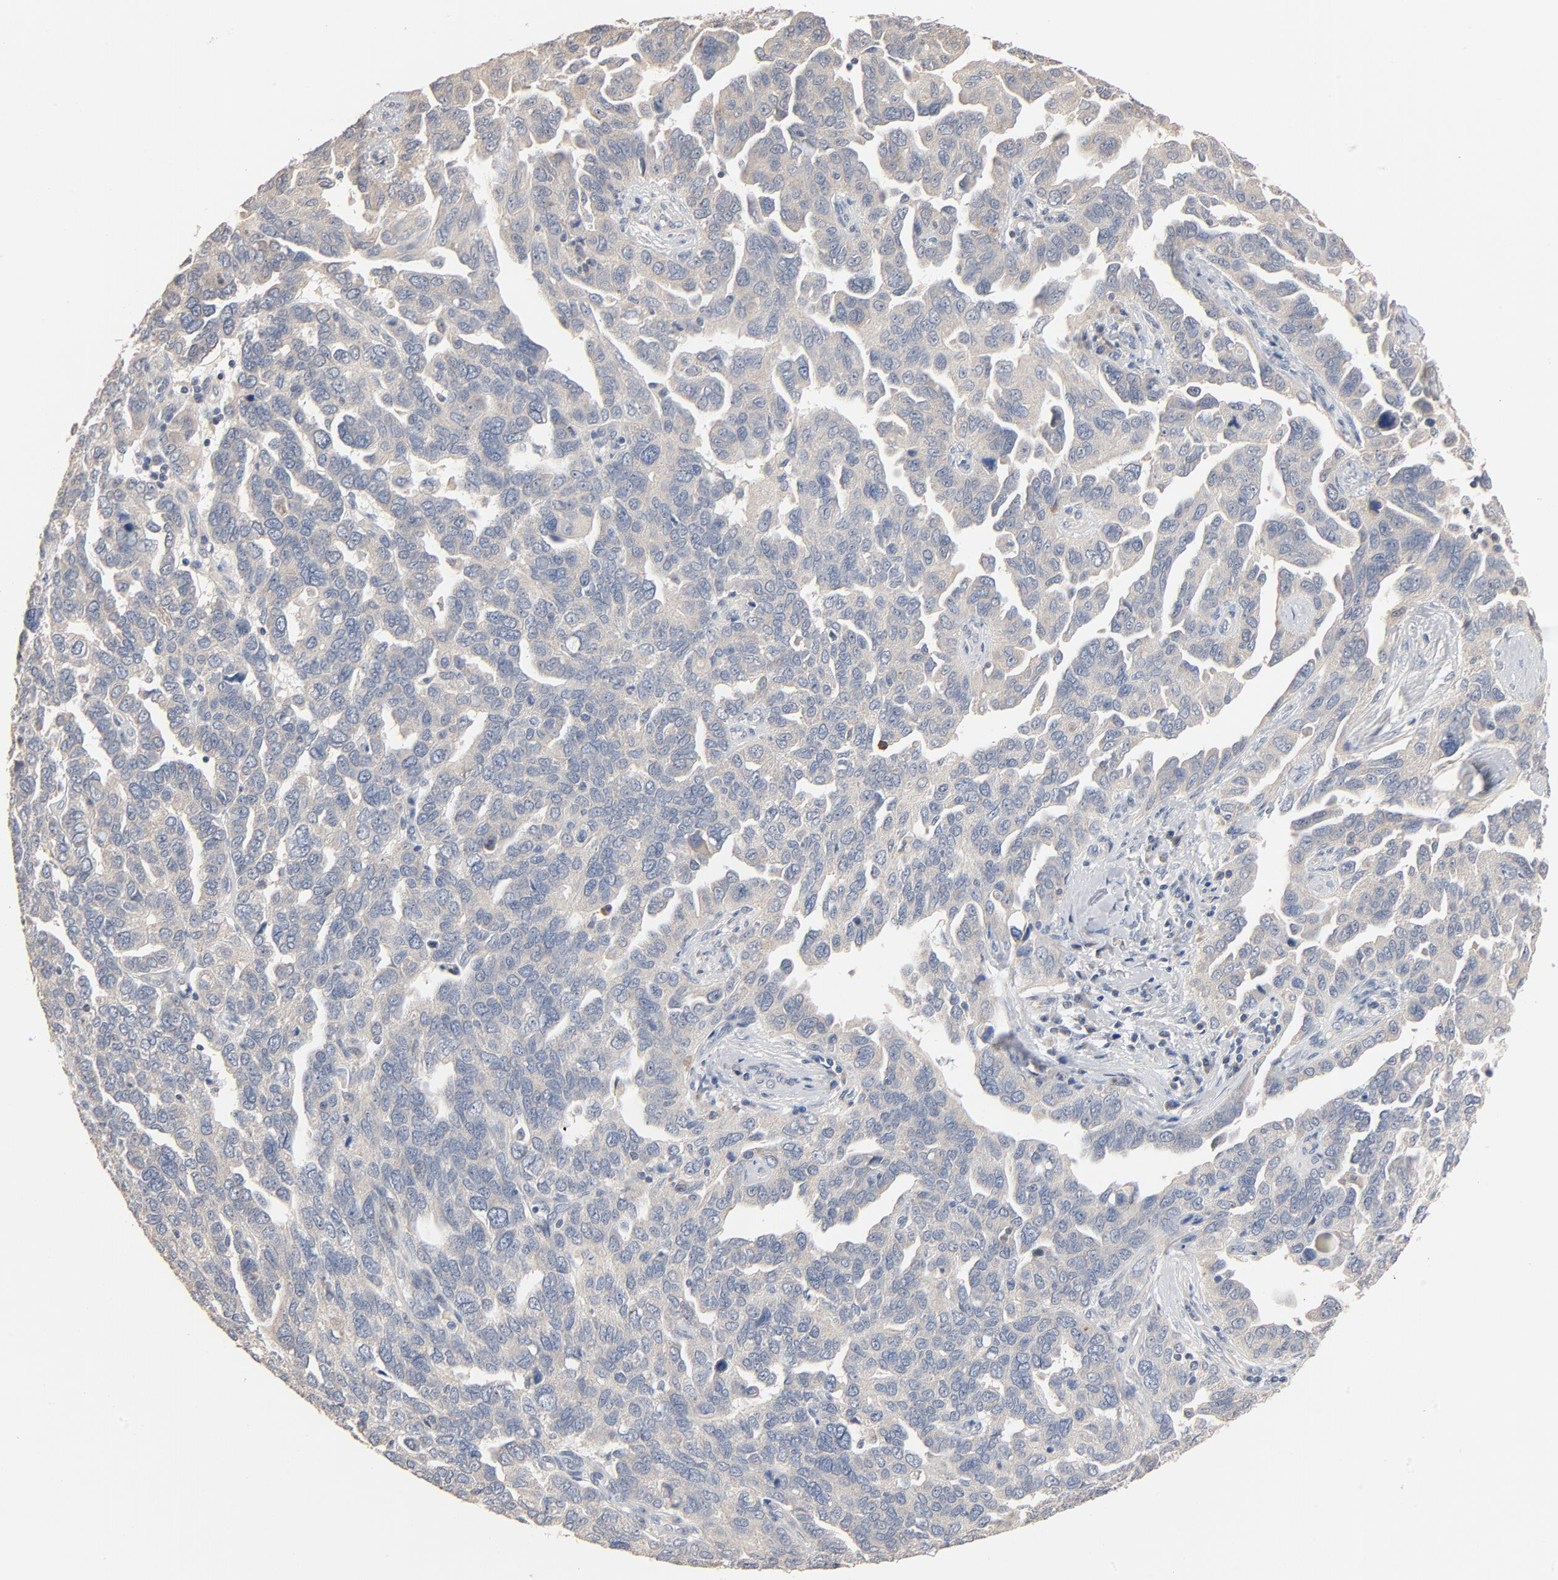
{"staining": {"intensity": "negative", "quantity": "none", "location": "none"}, "tissue": "ovarian cancer", "cell_type": "Tumor cells", "image_type": "cancer", "snomed": [{"axis": "morphology", "description": "Cystadenocarcinoma, serous, NOS"}, {"axis": "topography", "description": "Ovary"}], "caption": "The immunohistochemistry (IHC) photomicrograph has no significant staining in tumor cells of ovarian cancer tissue.", "gene": "ZDHHC8", "patient": {"sex": "female", "age": 64}}